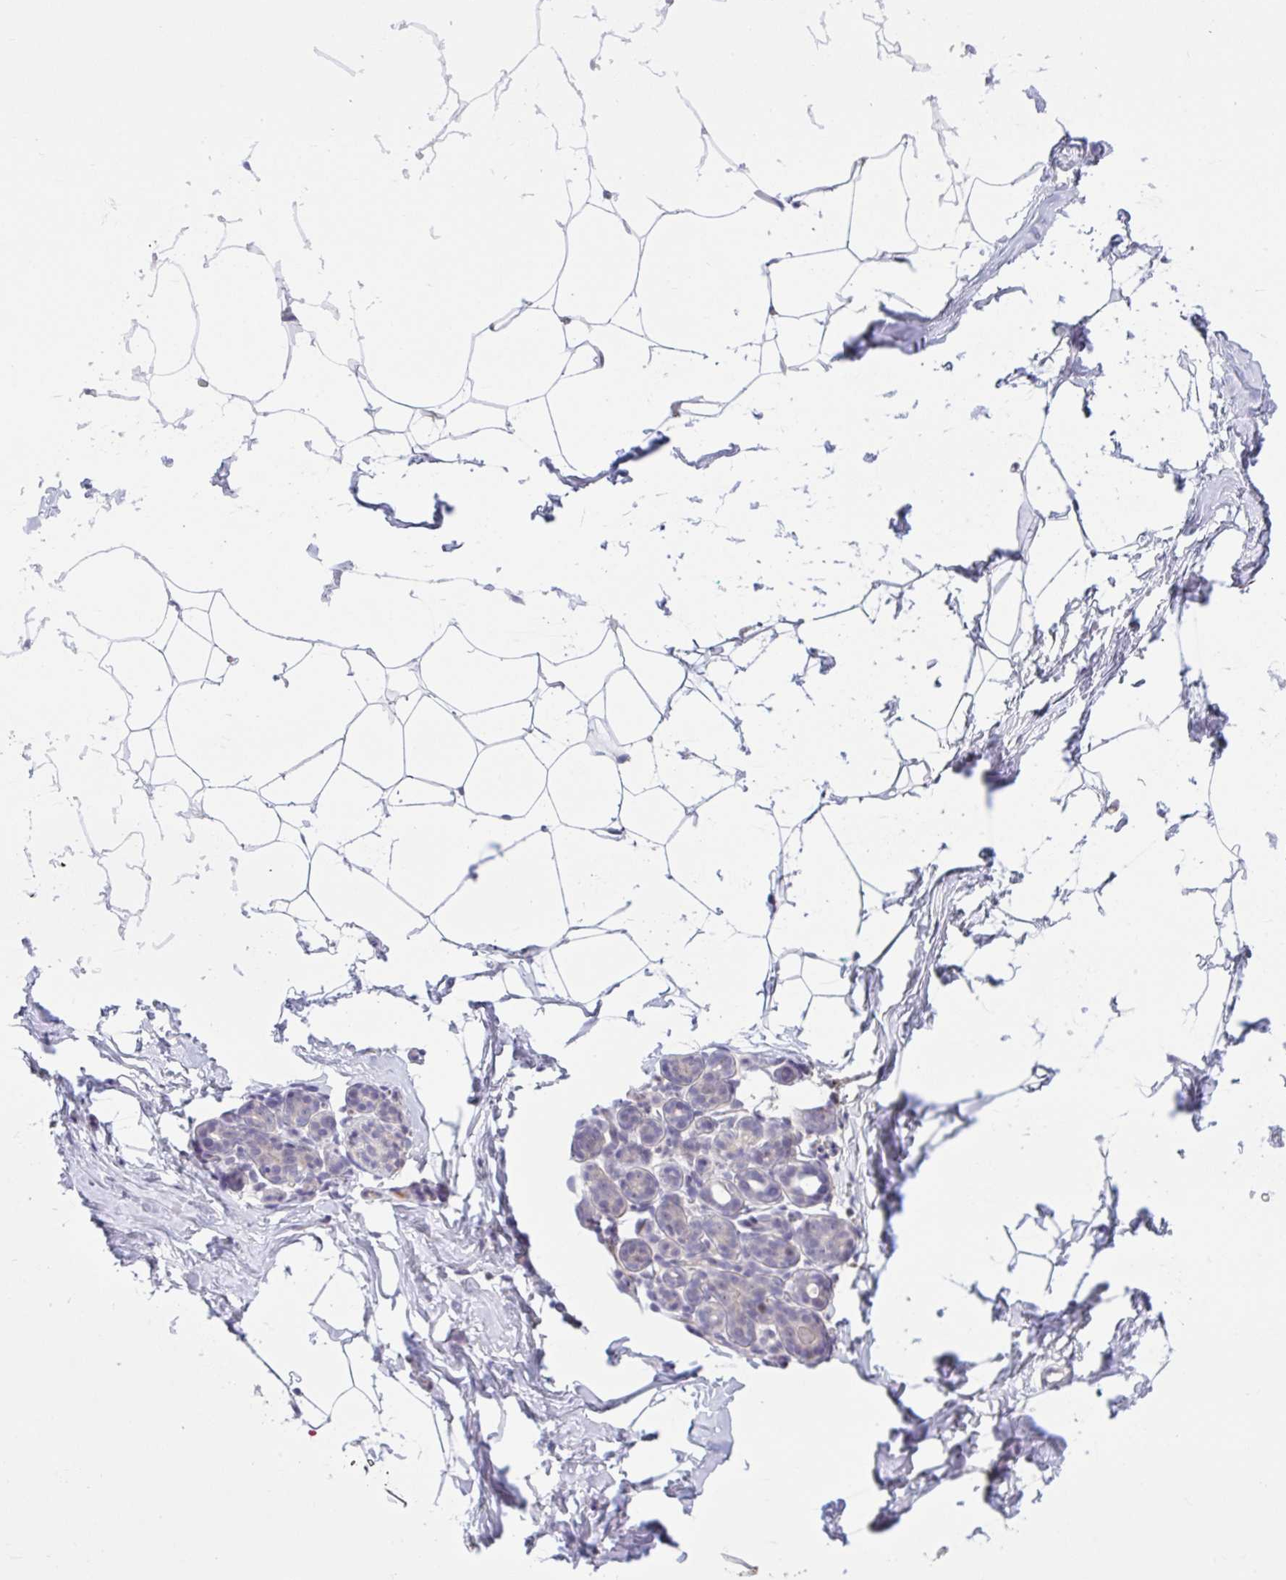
{"staining": {"intensity": "negative", "quantity": "none", "location": "none"}, "tissue": "breast", "cell_type": "Adipocytes", "image_type": "normal", "snomed": [{"axis": "morphology", "description": "Normal tissue, NOS"}, {"axis": "topography", "description": "Breast"}], "caption": "Adipocytes show no significant protein staining in unremarkable breast.", "gene": "TTC7B", "patient": {"sex": "female", "age": 32}}